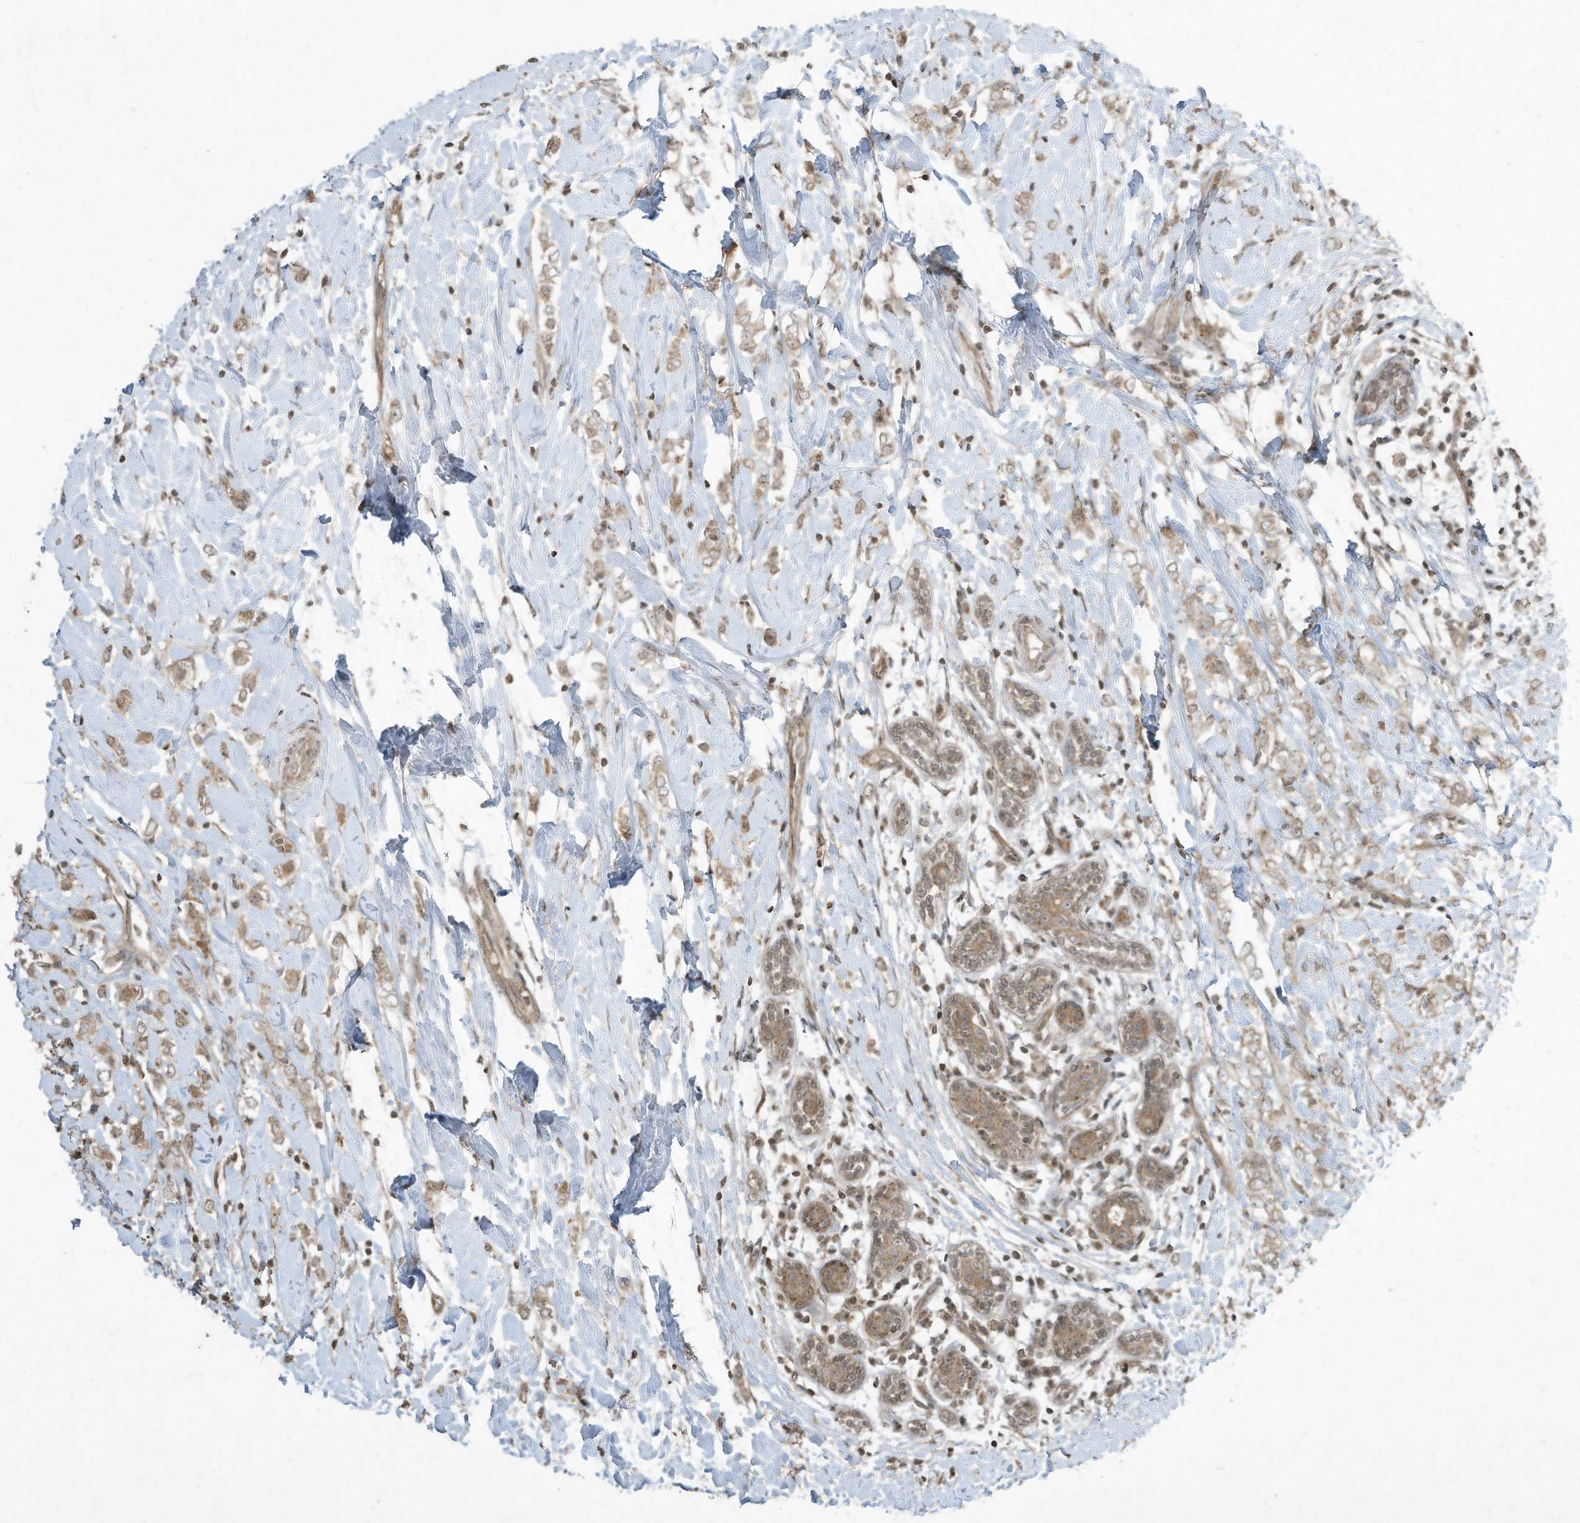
{"staining": {"intensity": "moderate", "quantity": ">75%", "location": "cytoplasmic/membranous"}, "tissue": "breast cancer", "cell_type": "Tumor cells", "image_type": "cancer", "snomed": [{"axis": "morphology", "description": "Normal tissue, NOS"}, {"axis": "morphology", "description": "Lobular carcinoma"}, {"axis": "topography", "description": "Breast"}], "caption": "Human lobular carcinoma (breast) stained with a brown dye demonstrates moderate cytoplasmic/membranous positive staining in approximately >75% of tumor cells.", "gene": "MATN2", "patient": {"sex": "female", "age": 47}}